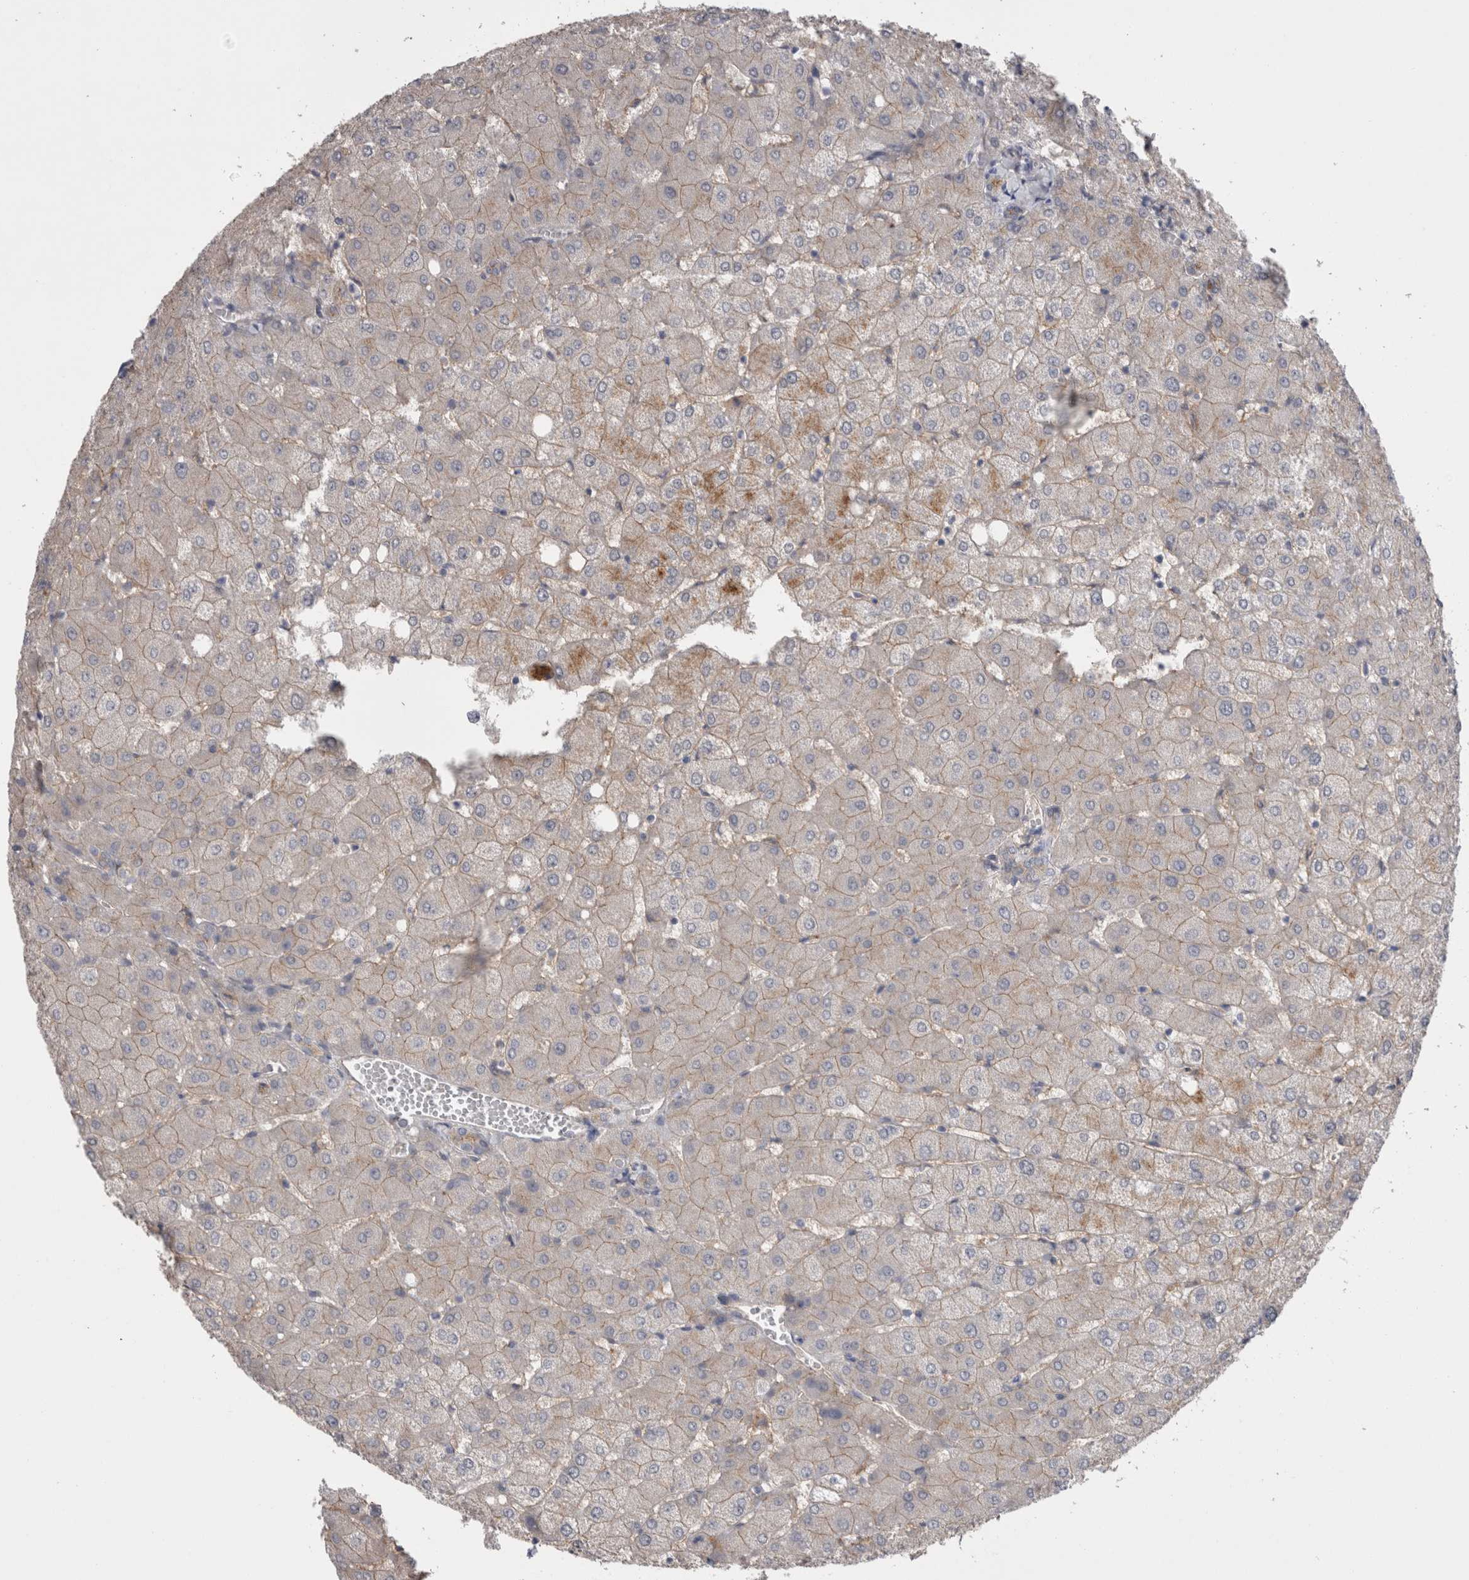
{"staining": {"intensity": "moderate", "quantity": ">75%", "location": "cytoplasmic/membranous"}, "tissue": "liver", "cell_type": "Cholangiocytes", "image_type": "normal", "snomed": [{"axis": "morphology", "description": "Normal tissue, NOS"}, {"axis": "topography", "description": "Liver"}], "caption": "Protein staining reveals moderate cytoplasmic/membranous positivity in approximately >75% of cholangiocytes in benign liver.", "gene": "NECTIN2", "patient": {"sex": "female", "age": 54}}